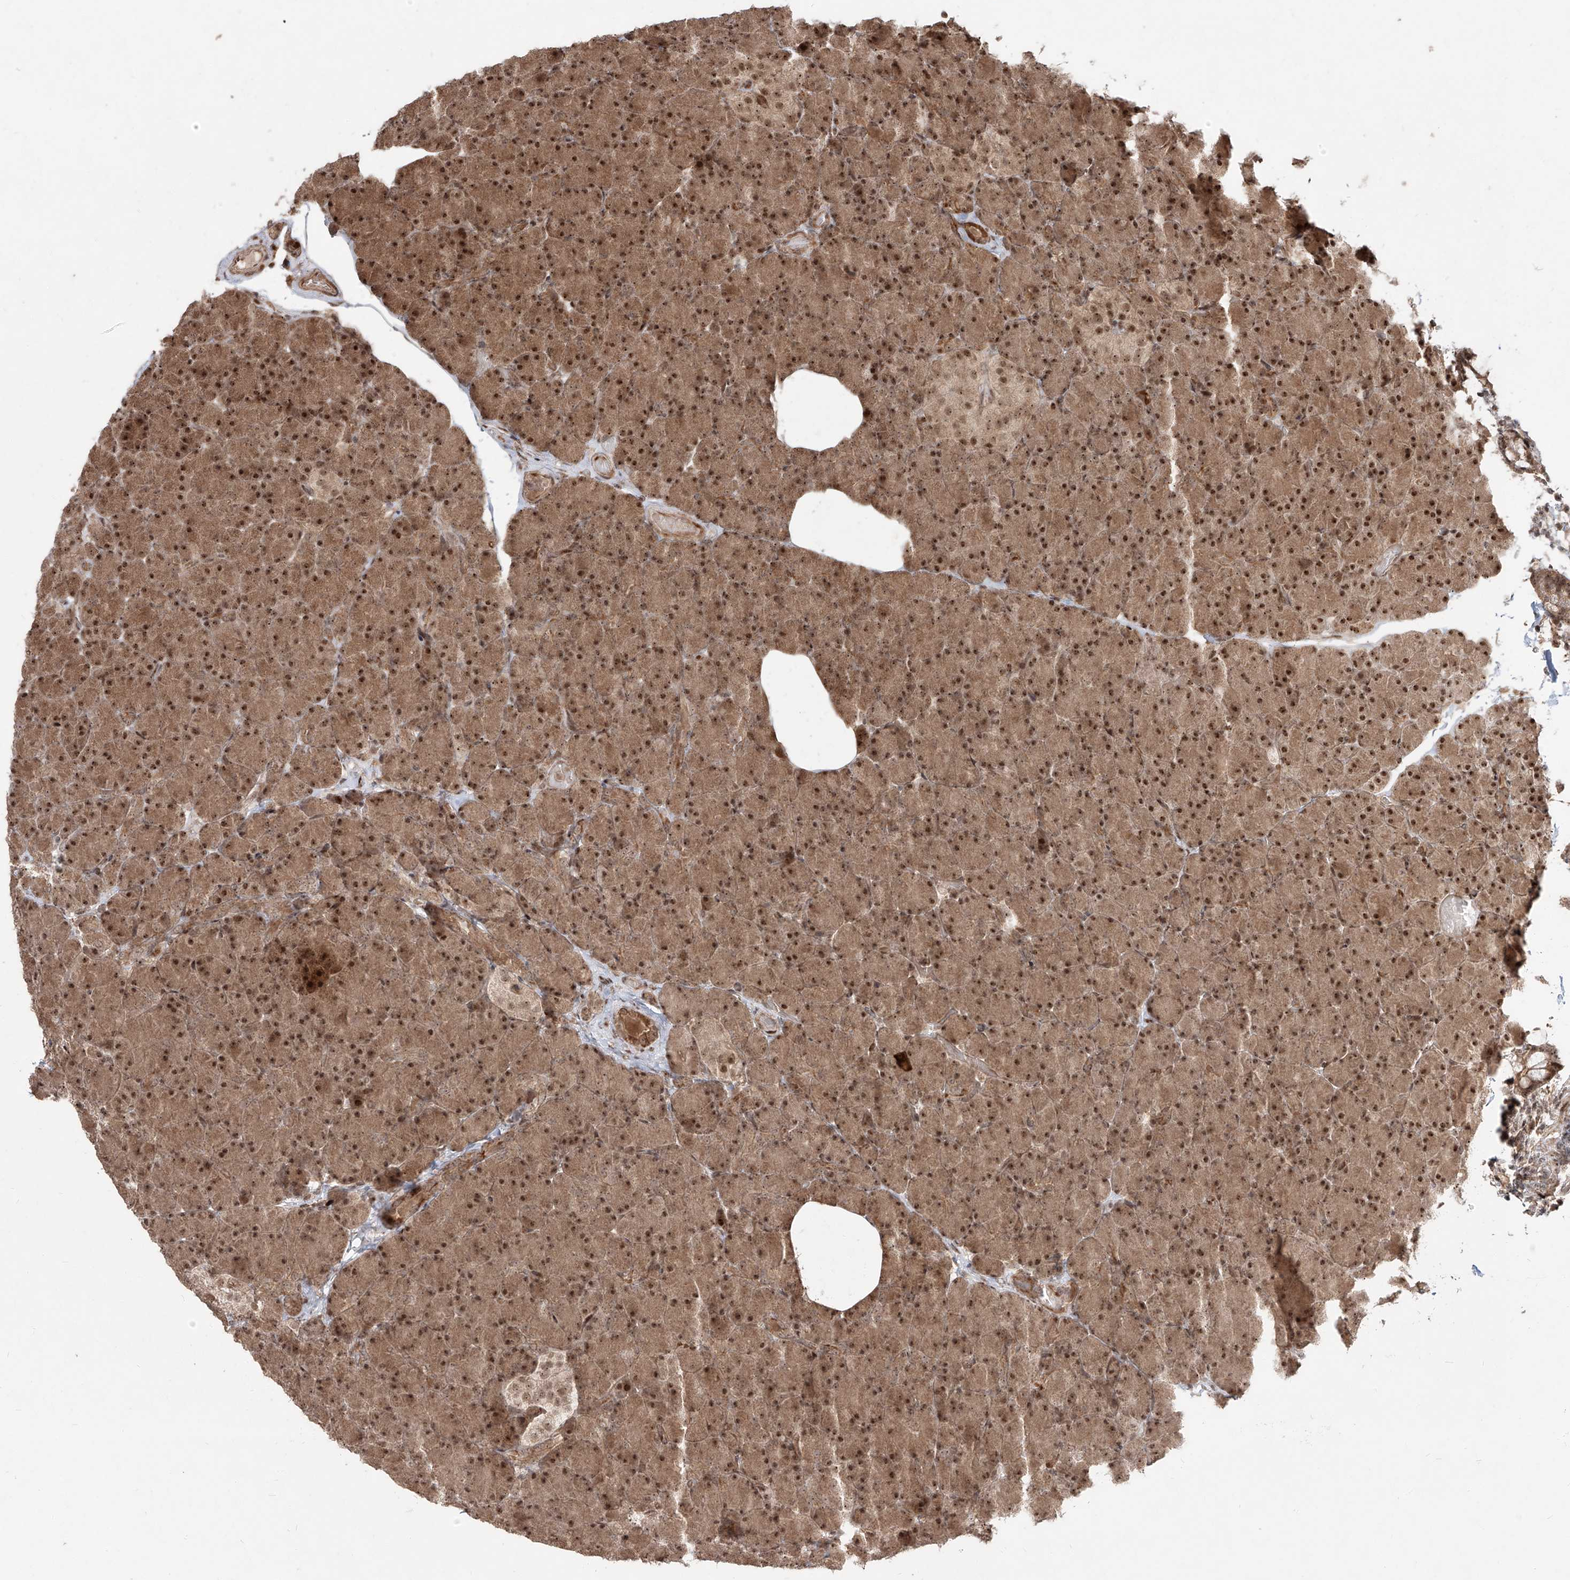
{"staining": {"intensity": "strong", "quantity": ">75%", "location": "cytoplasmic/membranous,nuclear"}, "tissue": "pancreas", "cell_type": "Exocrine glandular cells", "image_type": "normal", "snomed": [{"axis": "morphology", "description": "Normal tissue, NOS"}, {"axis": "topography", "description": "Pancreas"}], "caption": "Approximately >75% of exocrine glandular cells in benign pancreas show strong cytoplasmic/membranous,nuclear protein expression as visualized by brown immunohistochemical staining.", "gene": "ZNF710", "patient": {"sex": "female", "age": 43}}